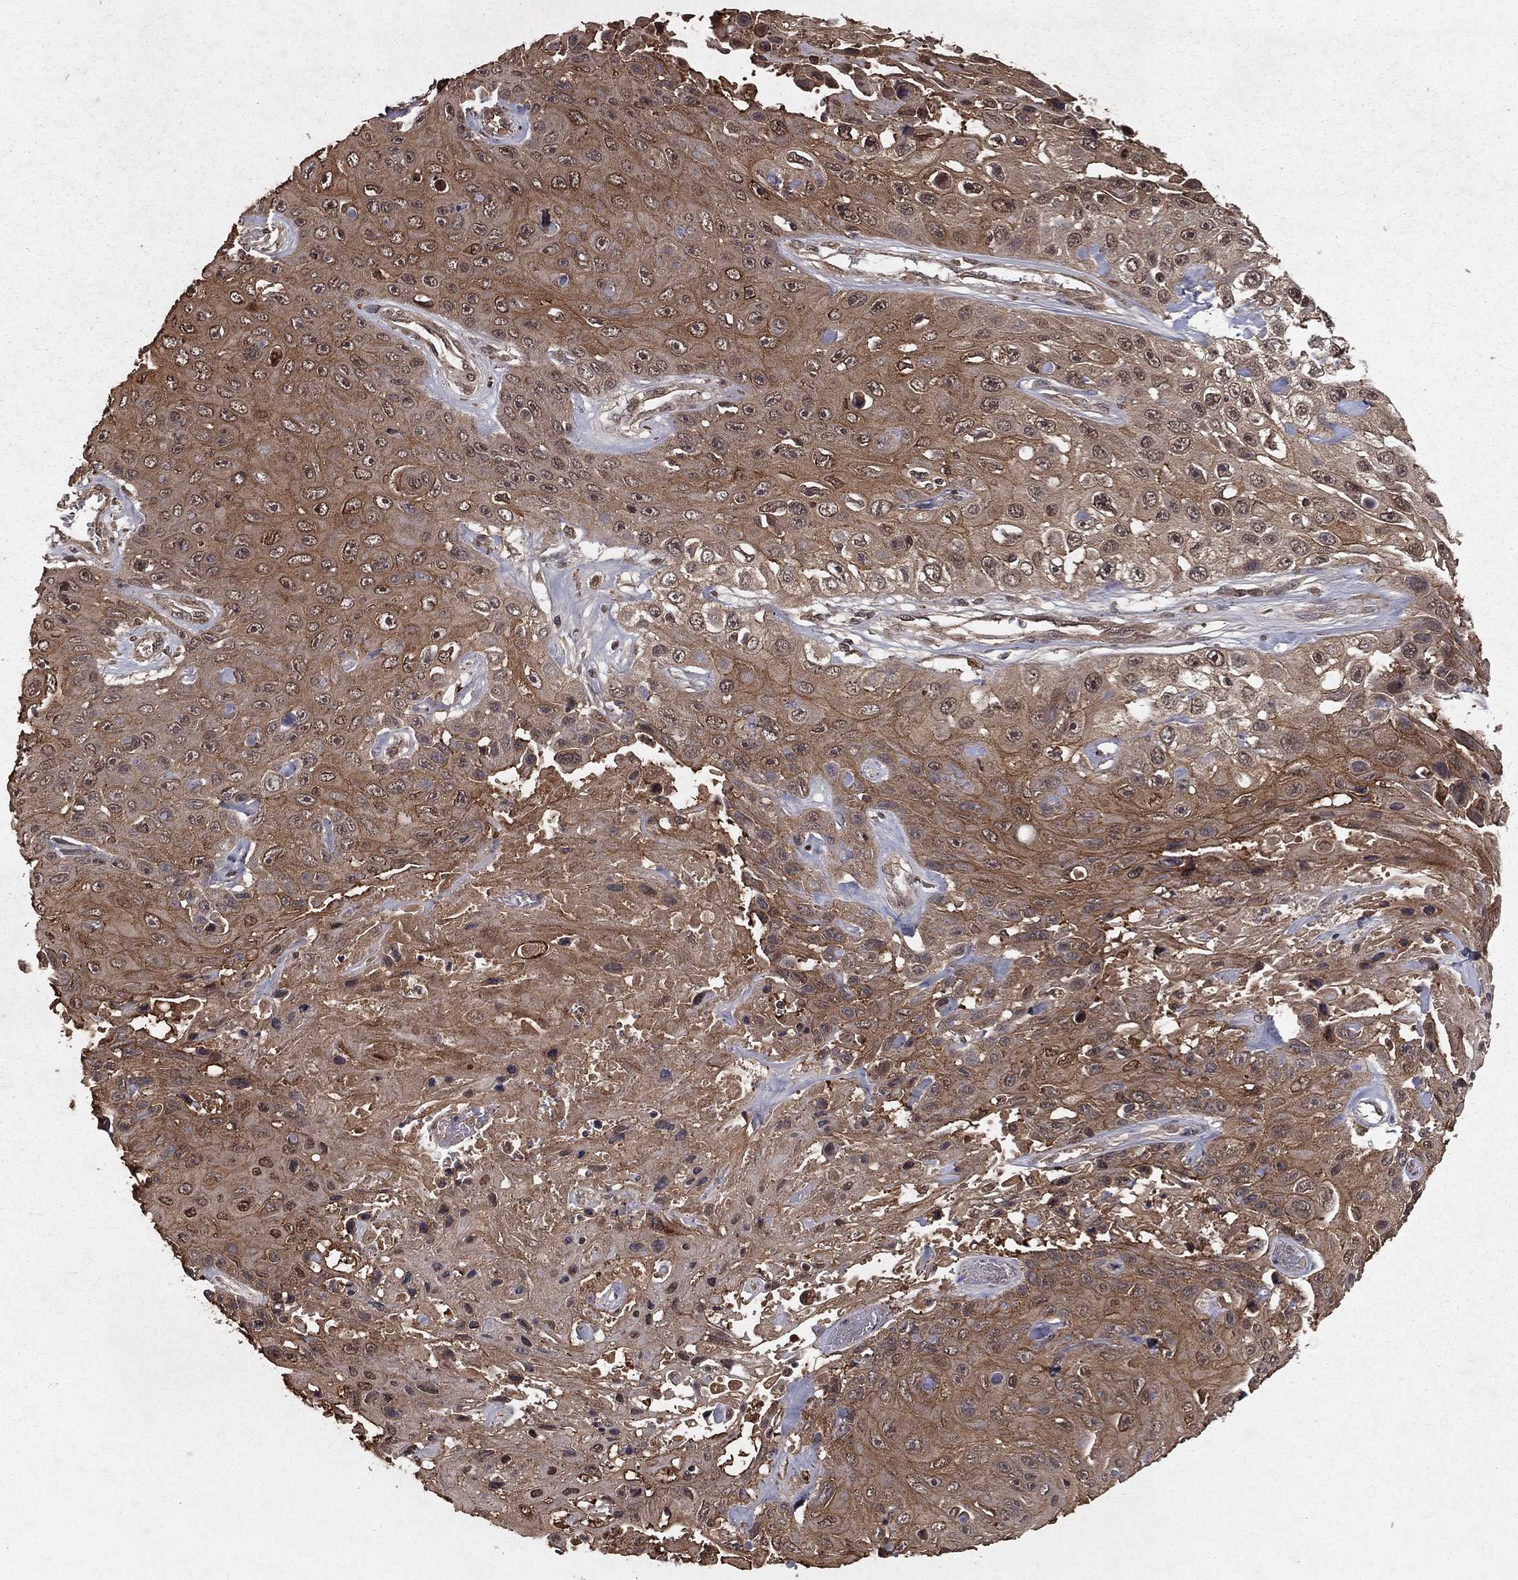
{"staining": {"intensity": "moderate", "quantity": ">75%", "location": "cytoplasmic/membranous"}, "tissue": "skin cancer", "cell_type": "Tumor cells", "image_type": "cancer", "snomed": [{"axis": "morphology", "description": "Squamous cell carcinoma, NOS"}, {"axis": "topography", "description": "Skin"}], "caption": "The photomicrograph shows staining of skin squamous cell carcinoma, revealing moderate cytoplasmic/membranous protein expression (brown color) within tumor cells.", "gene": "ZDHHC15", "patient": {"sex": "male", "age": 82}}